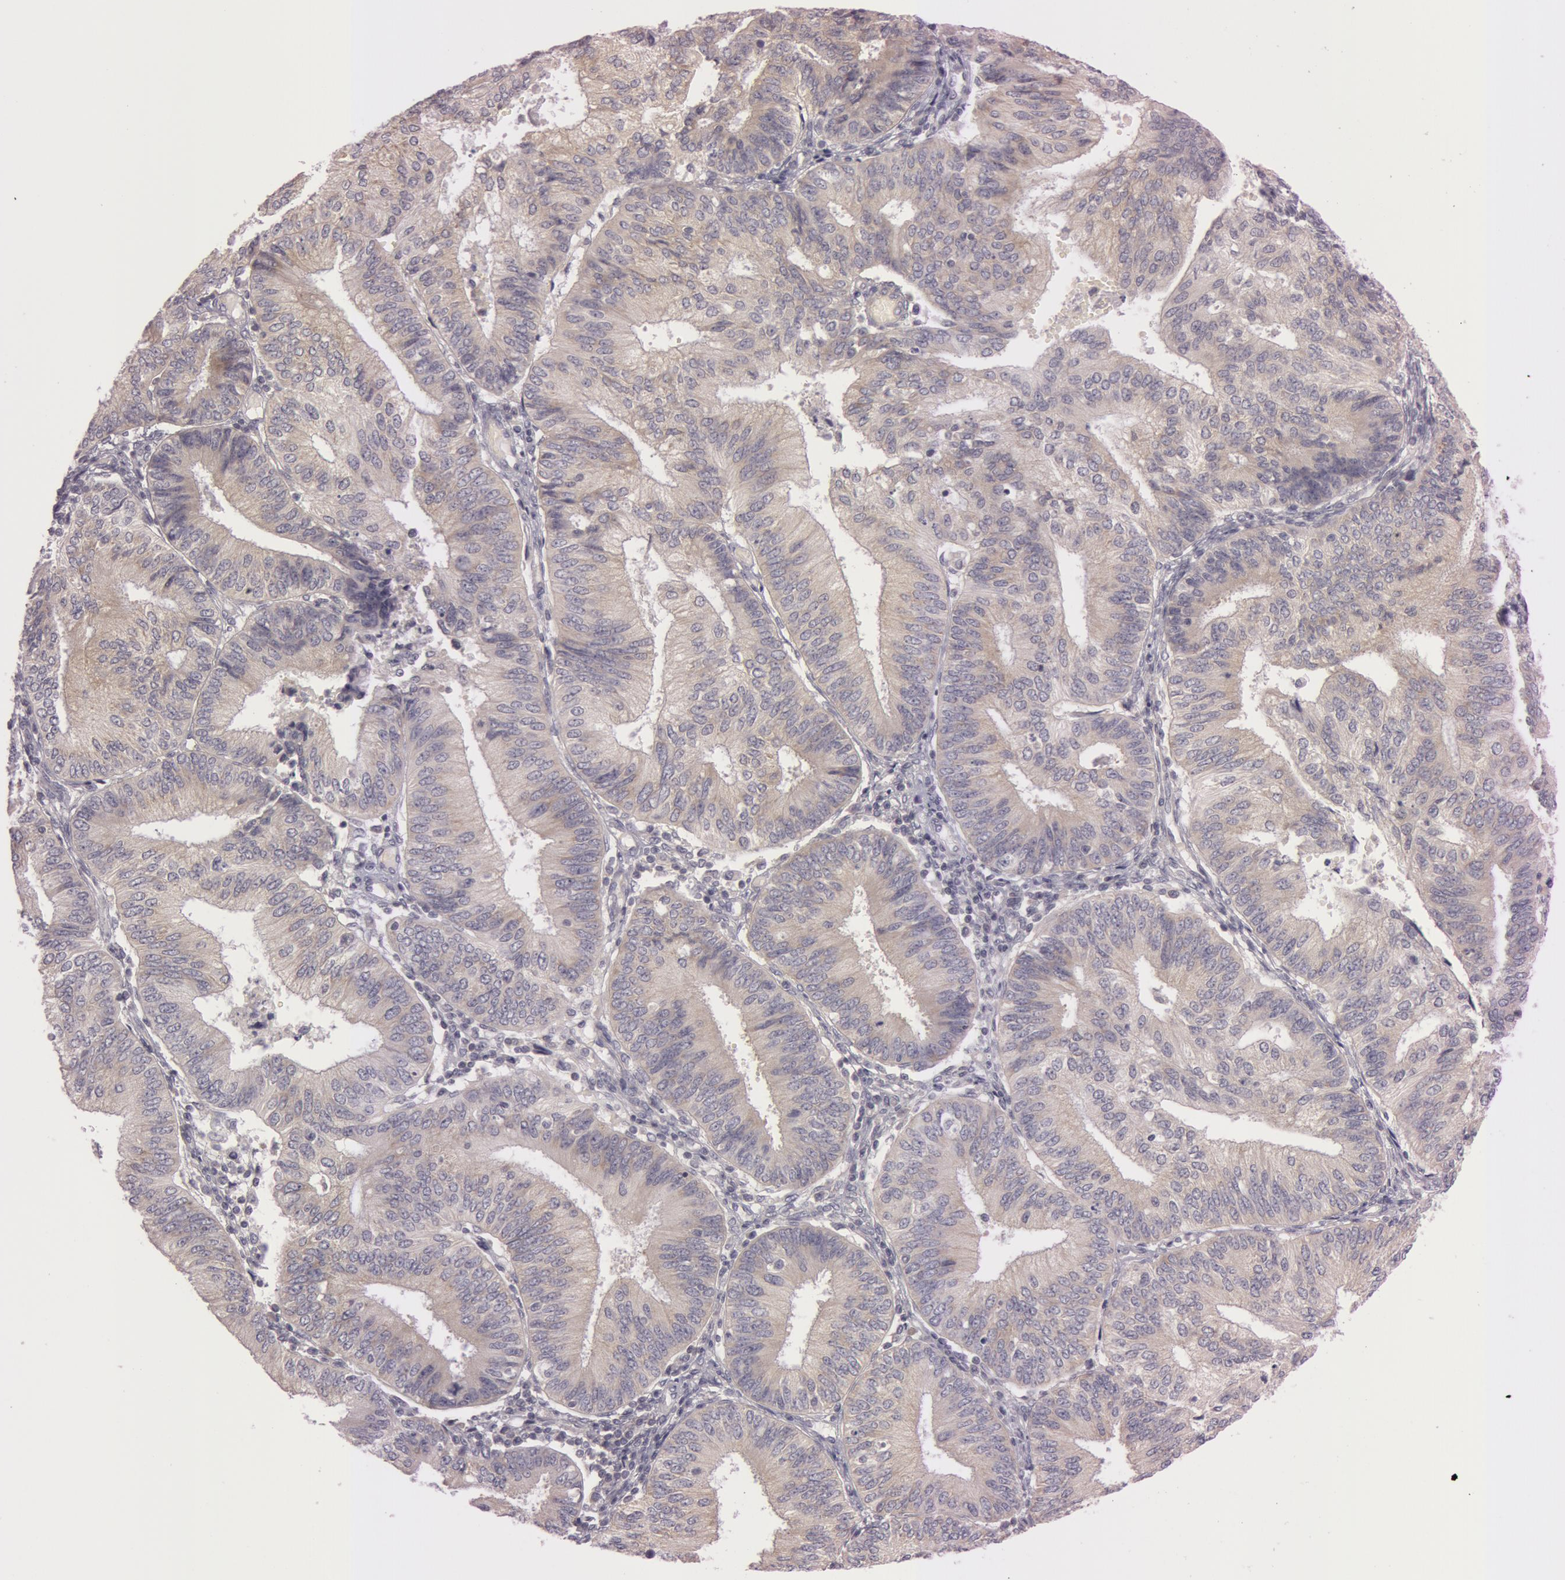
{"staining": {"intensity": "weak", "quantity": "25%-75%", "location": "cytoplasmic/membranous"}, "tissue": "endometrial cancer", "cell_type": "Tumor cells", "image_type": "cancer", "snomed": [{"axis": "morphology", "description": "Adenocarcinoma, NOS"}, {"axis": "topography", "description": "Endometrium"}], "caption": "Immunohistochemistry (IHC) image of endometrial adenocarcinoma stained for a protein (brown), which shows low levels of weak cytoplasmic/membranous expression in approximately 25%-75% of tumor cells.", "gene": "RALGAPA1", "patient": {"sex": "female", "age": 55}}